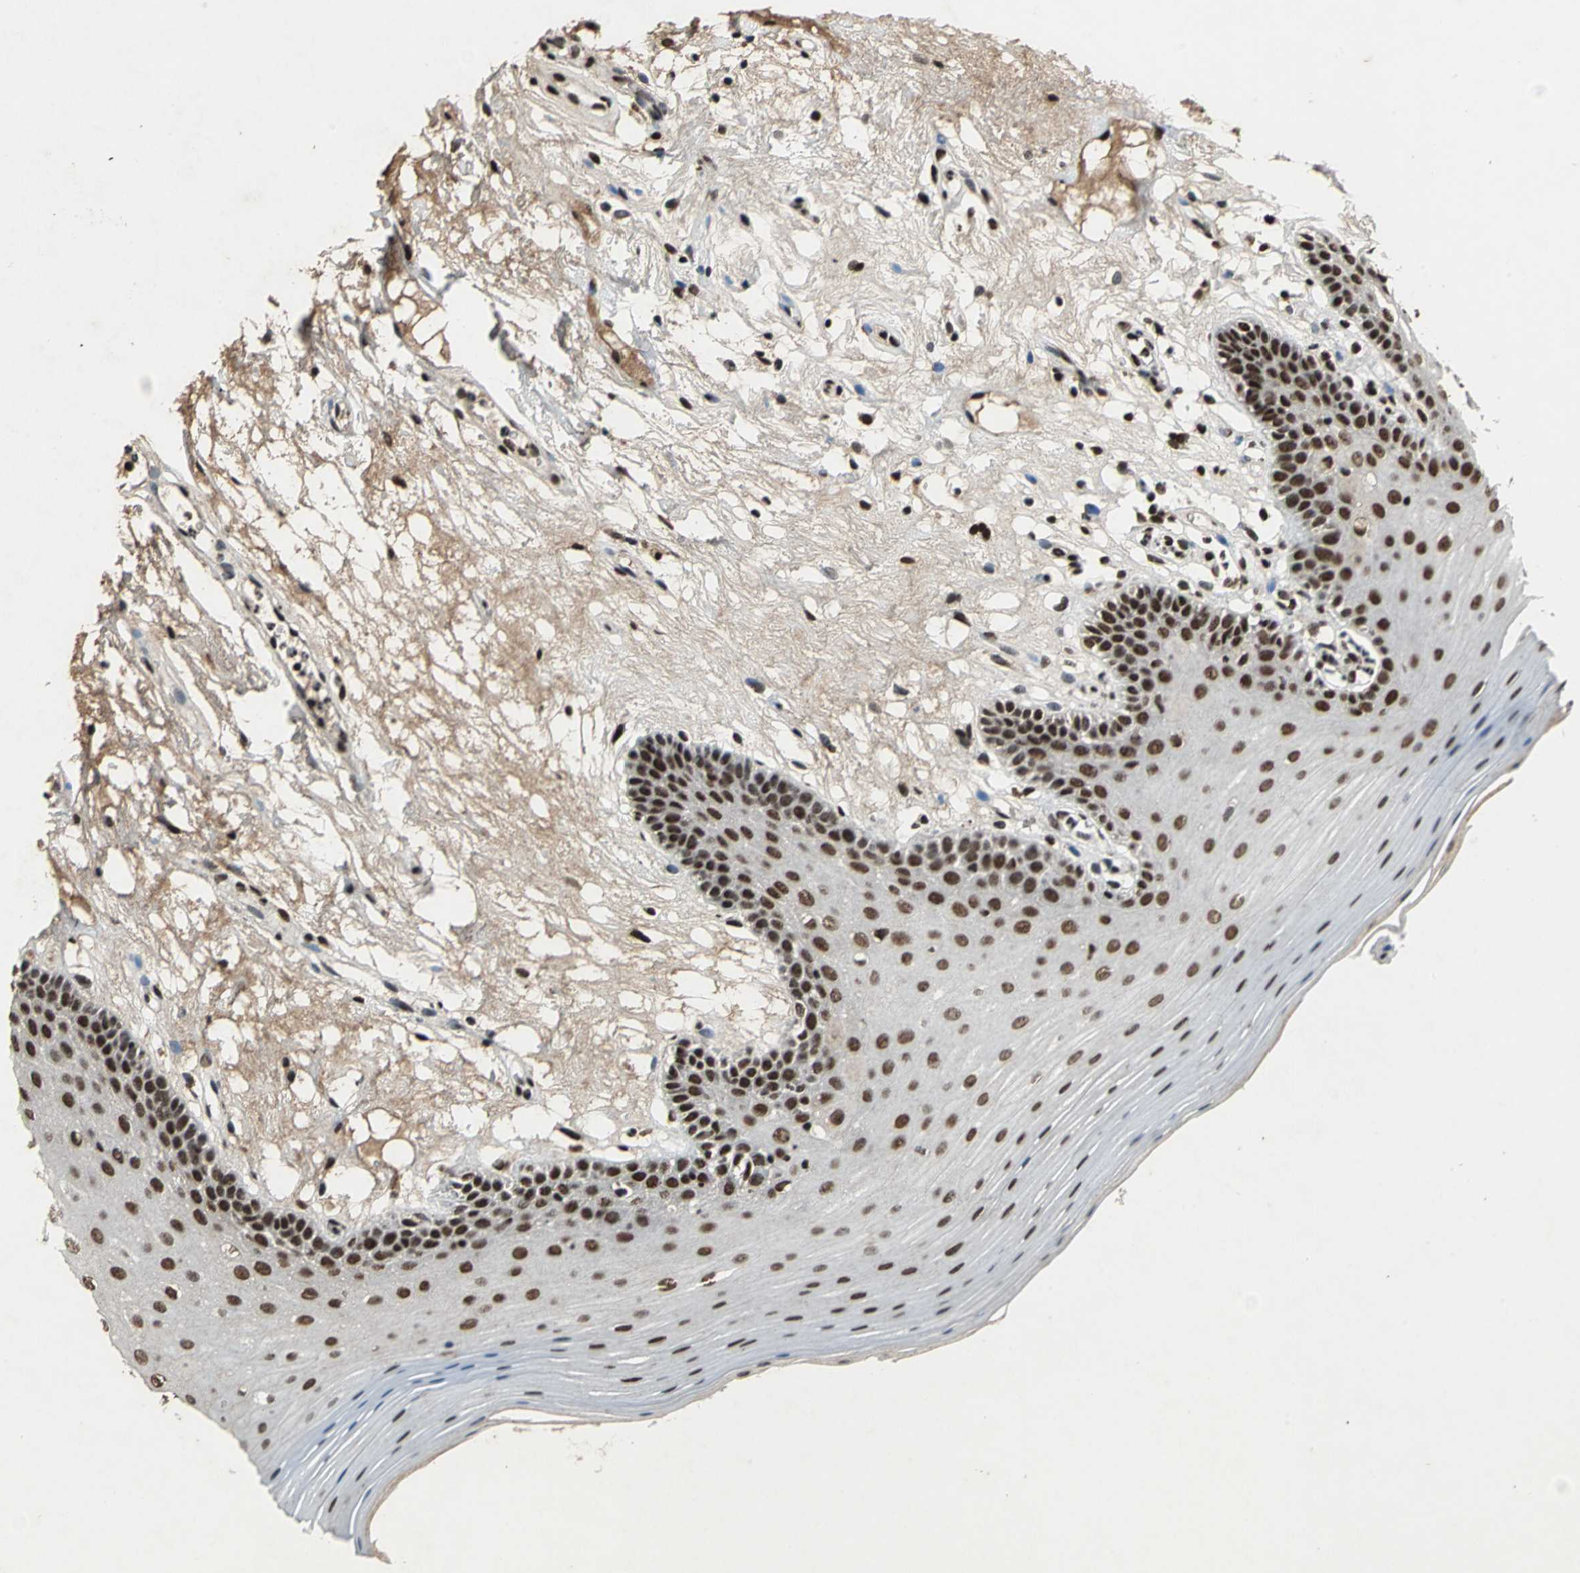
{"staining": {"intensity": "strong", "quantity": ">75%", "location": "nuclear"}, "tissue": "oral mucosa", "cell_type": "Squamous epithelial cells", "image_type": "normal", "snomed": [{"axis": "morphology", "description": "Normal tissue, NOS"}, {"axis": "morphology", "description": "Squamous cell carcinoma, NOS"}, {"axis": "topography", "description": "Skeletal muscle"}, {"axis": "topography", "description": "Oral tissue"}, {"axis": "topography", "description": "Head-Neck"}], "caption": "High-power microscopy captured an IHC photomicrograph of normal oral mucosa, revealing strong nuclear staining in approximately >75% of squamous epithelial cells. (brown staining indicates protein expression, while blue staining denotes nuclei).", "gene": "MTA2", "patient": {"sex": "male", "age": 71}}